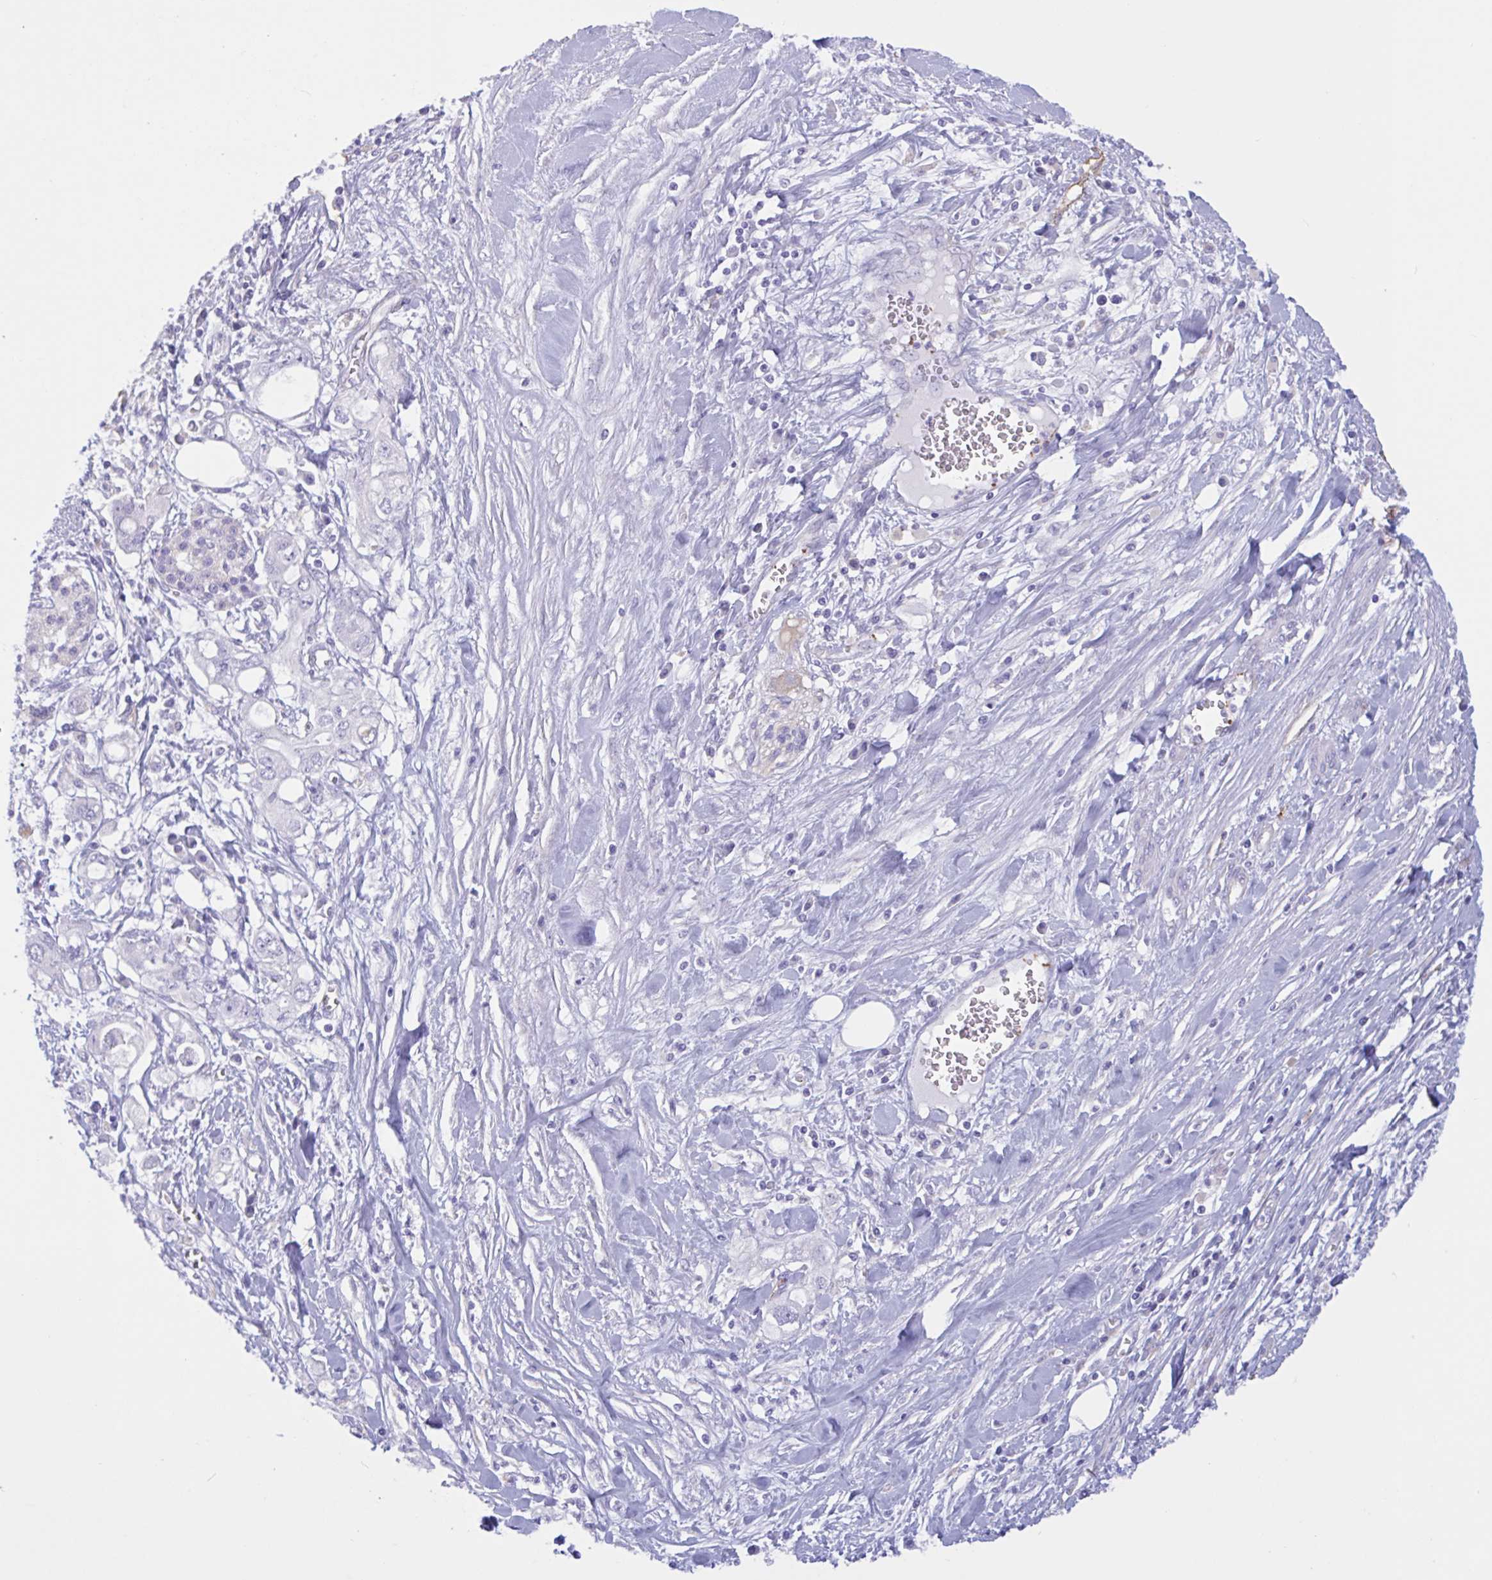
{"staining": {"intensity": "negative", "quantity": "none", "location": "none"}, "tissue": "pancreatic cancer", "cell_type": "Tumor cells", "image_type": "cancer", "snomed": [{"axis": "morphology", "description": "Adenocarcinoma, NOS"}, {"axis": "topography", "description": "Pancreas"}], "caption": "Image shows no protein expression in tumor cells of pancreatic cancer tissue.", "gene": "RPL22L1", "patient": {"sex": "female", "age": 56}}